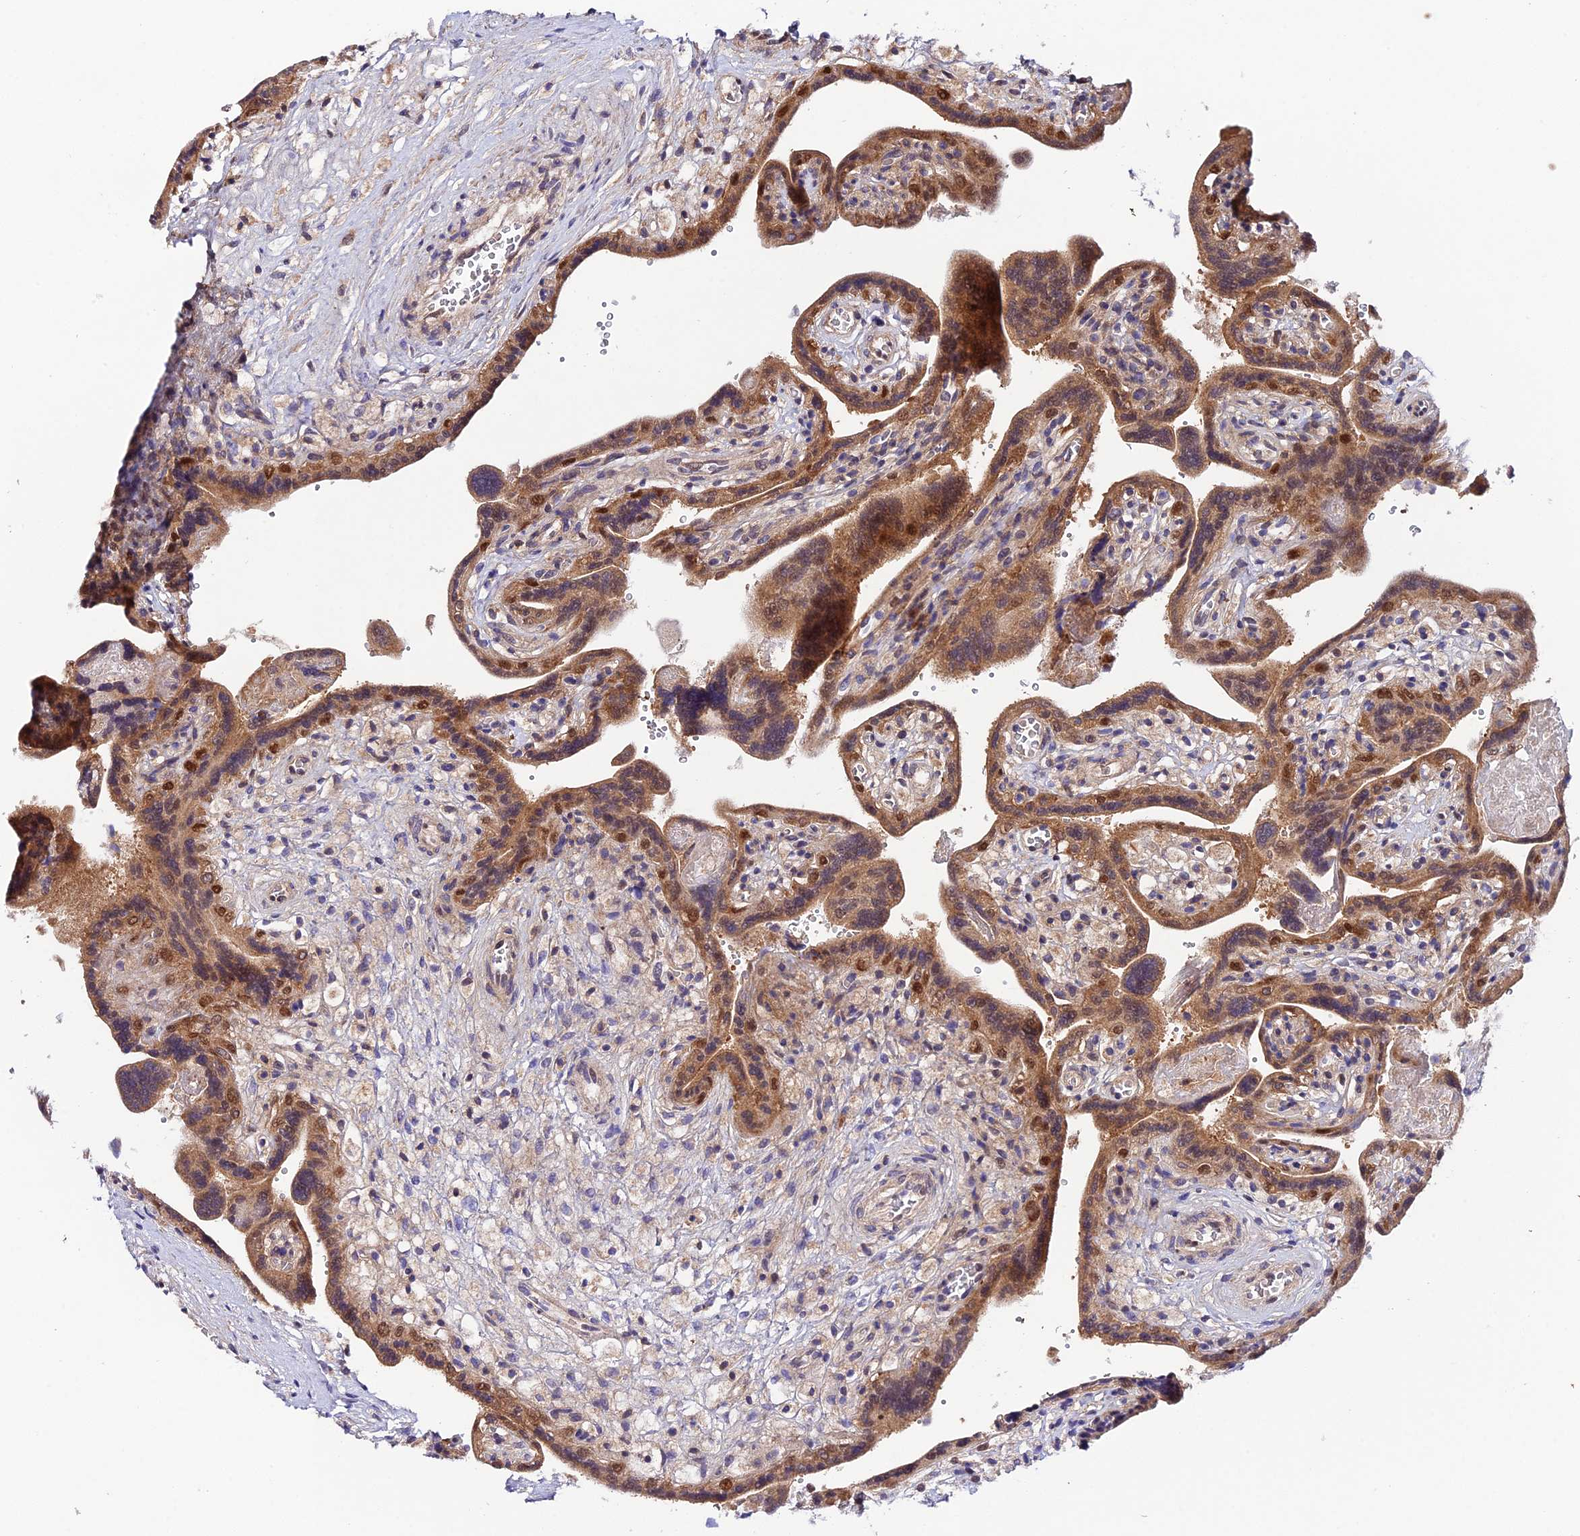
{"staining": {"intensity": "moderate", "quantity": ">75%", "location": "cytoplasmic/membranous"}, "tissue": "placenta", "cell_type": "Trophoblastic cells", "image_type": "normal", "snomed": [{"axis": "morphology", "description": "Normal tissue, NOS"}, {"axis": "topography", "description": "Placenta"}], "caption": "IHC of unremarkable human placenta reveals medium levels of moderate cytoplasmic/membranous staining in about >75% of trophoblastic cells.", "gene": "TRIM40", "patient": {"sex": "female", "age": 37}}